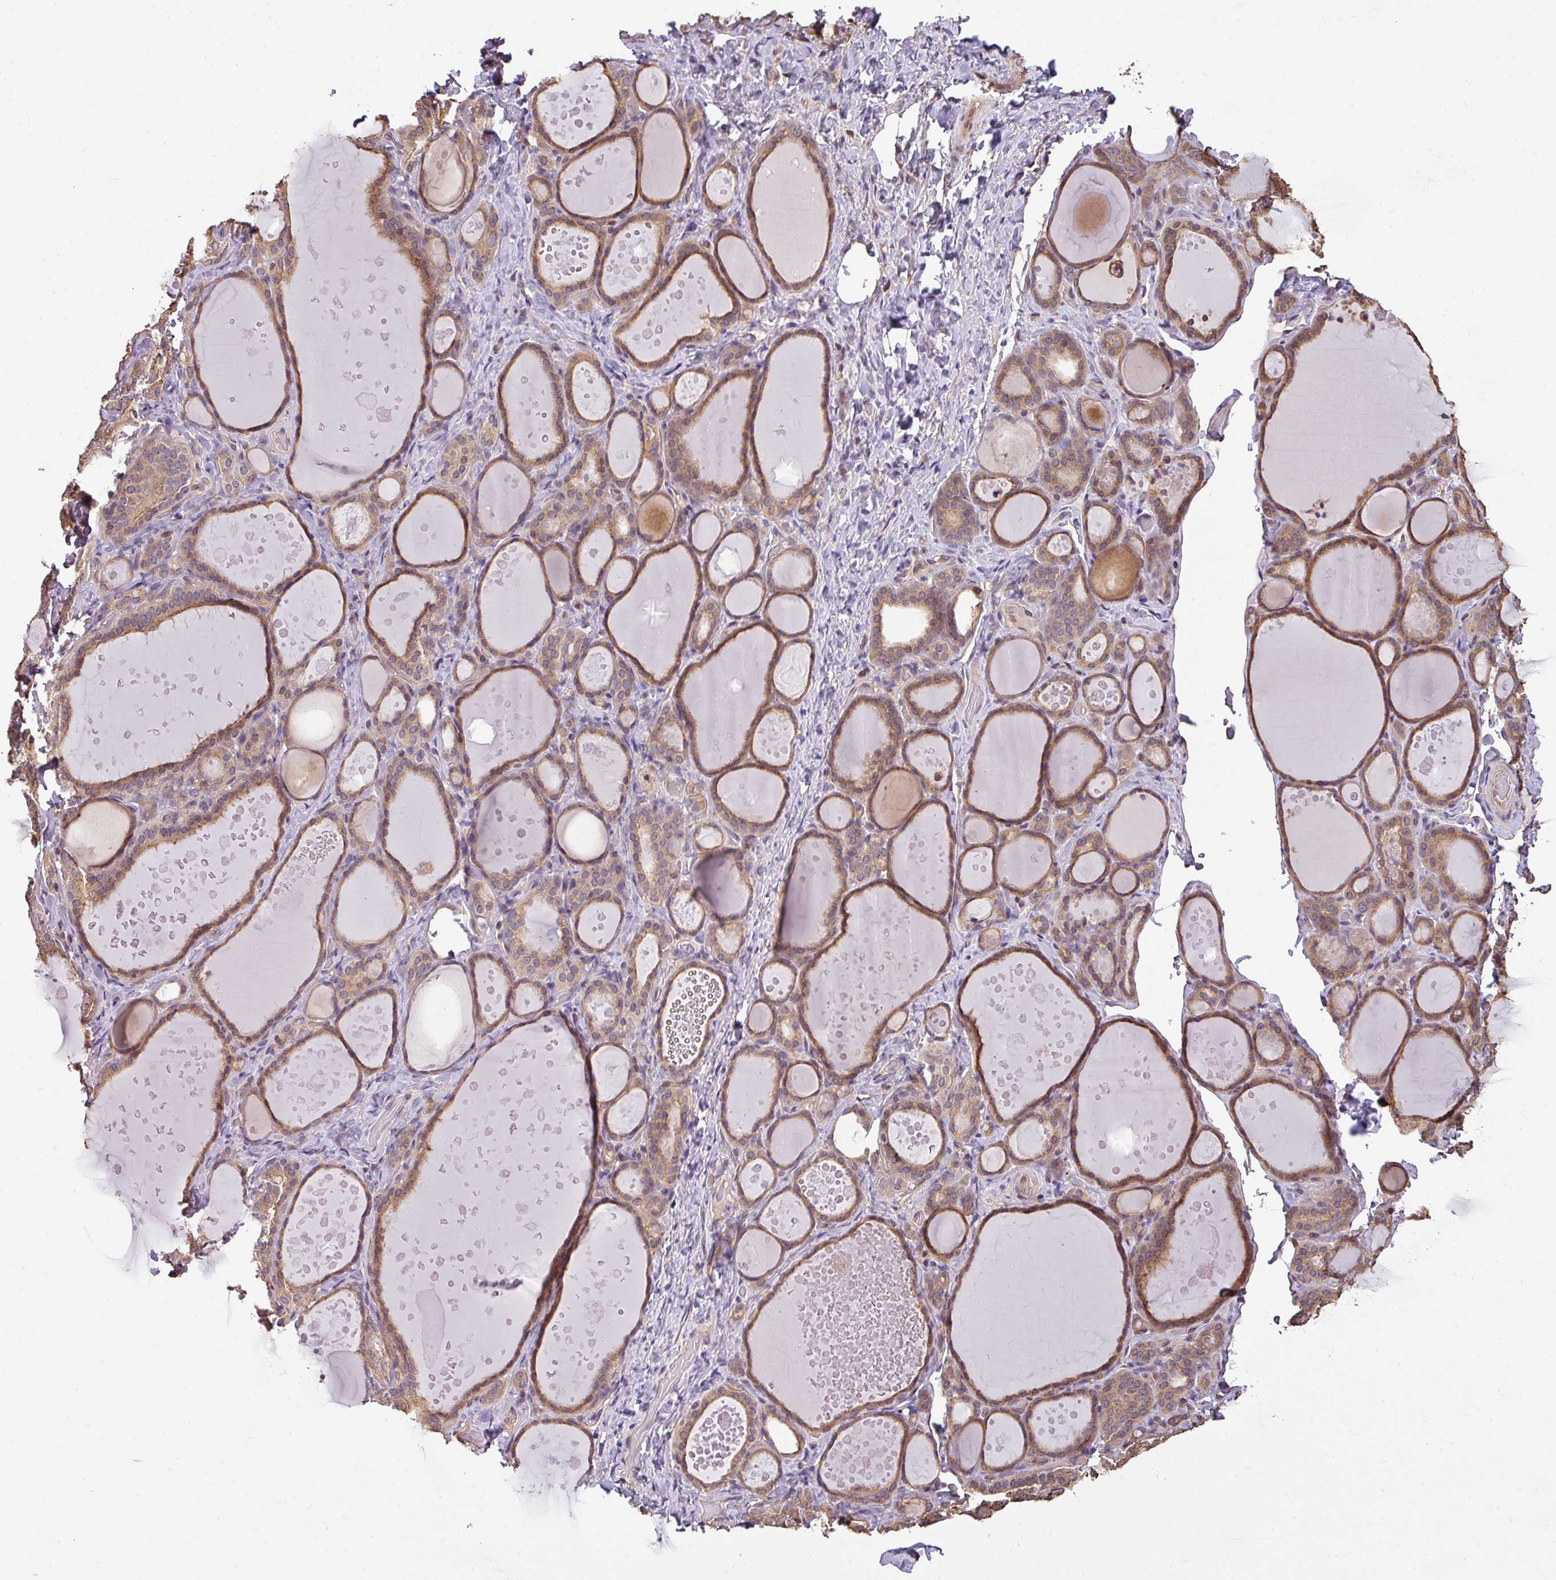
{"staining": {"intensity": "moderate", "quantity": ">75%", "location": "cytoplasmic/membranous"}, "tissue": "thyroid gland", "cell_type": "Glandular cells", "image_type": "normal", "snomed": [{"axis": "morphology", "description": "Normal tissue, NOS"}, {"axis": "topography", "description": "Thyroid gland"}], "caption": "Glandular cells display medium levels of moderate cytoplasmic/membranous staining in about >75% of cells in benign human thyroid gland.", "gene": "VENTX", "patient": {"sex": "female", "age": 46}}